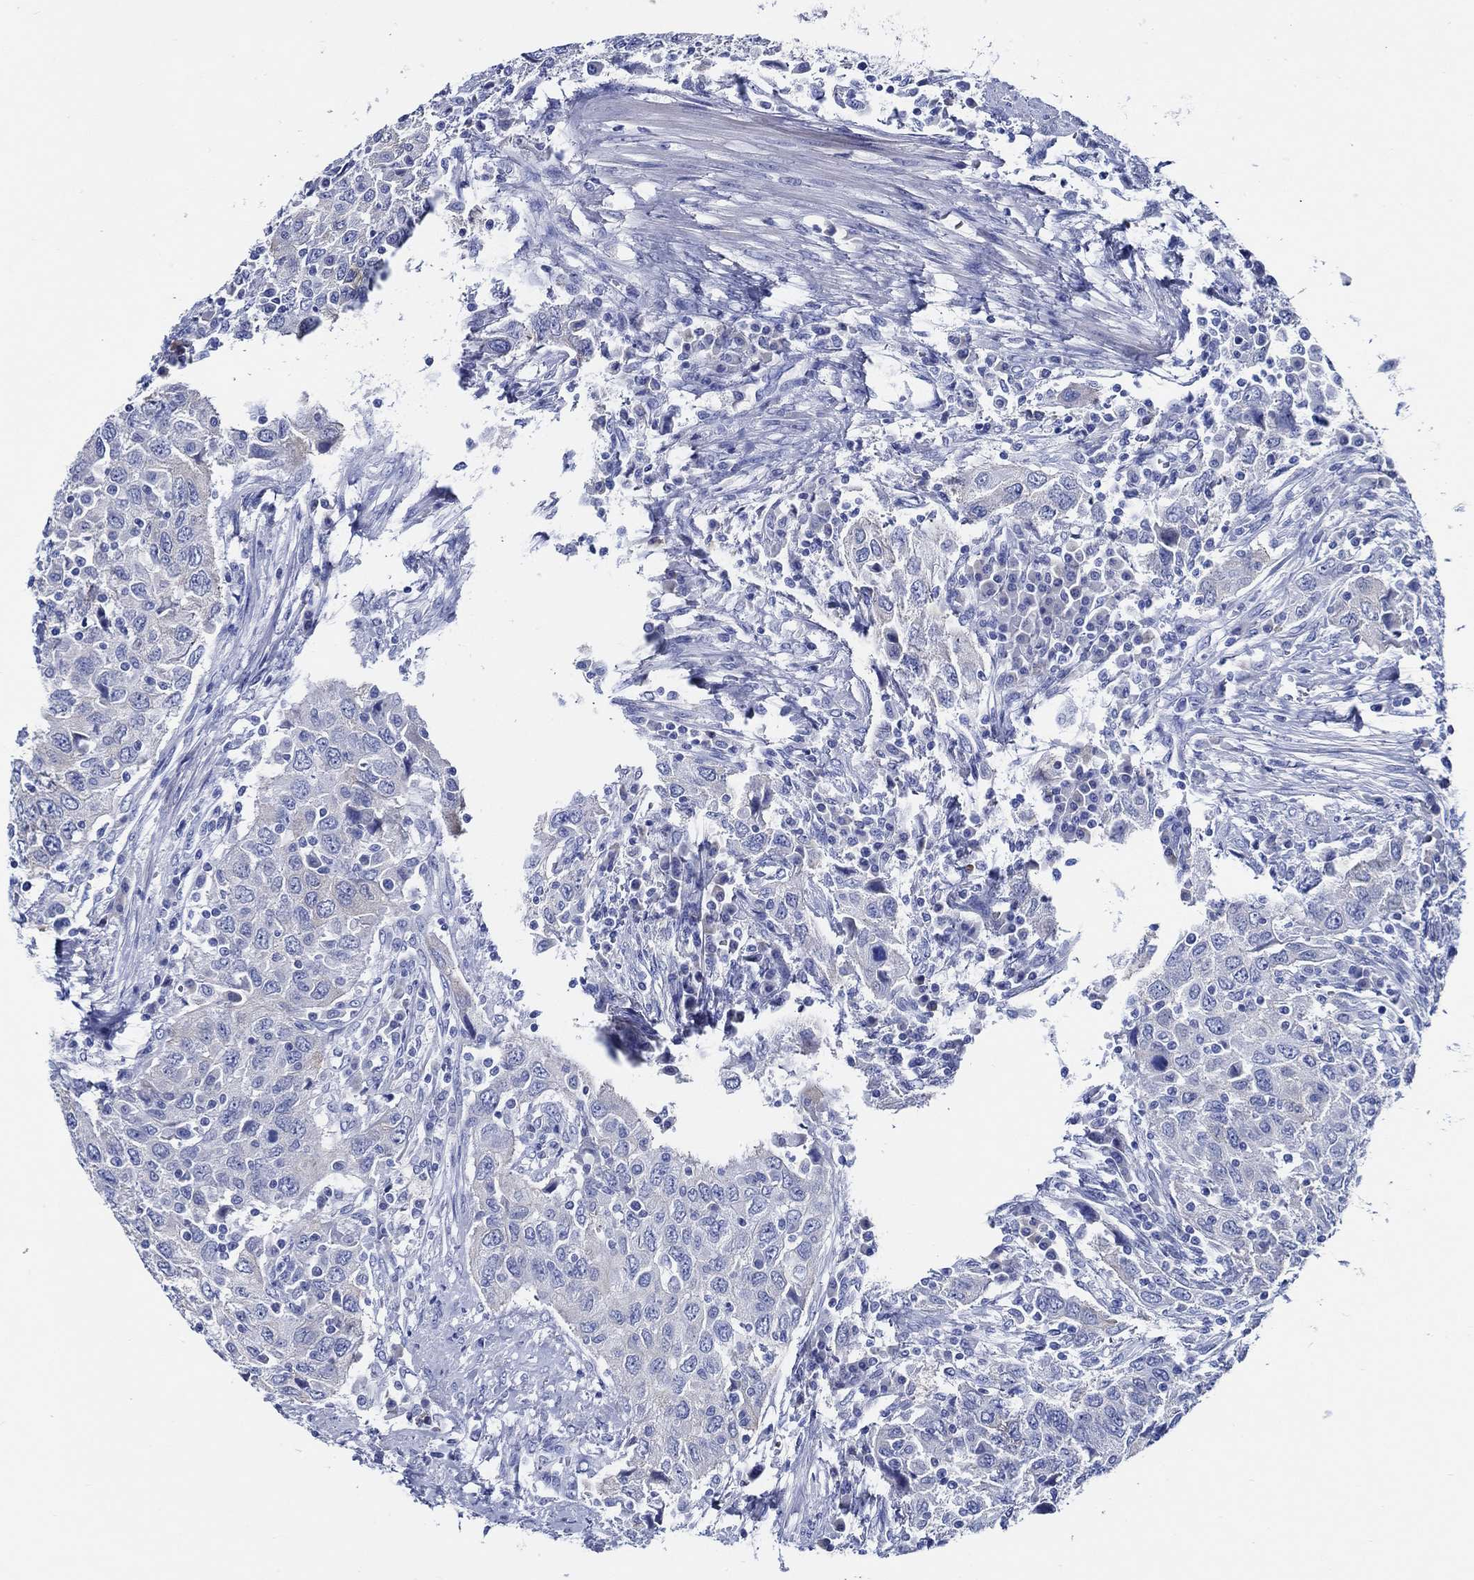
{"staining": {"intensity": "negative", "quantity": "none", "location": "none"}, "tissue": "urothelial cancer", "cell_type": "Tumor cells", "image_type": "cancer", "snomed": [{"axis": "morphology", "description": "Urothelial carcinoma, High grade"}, {"axis": "topography", "description": "Urinary bladder"}], "caption": "A photomicrograph of human high-grade urothelial carcinoma is negative for staining in tumor cells. Nuclei are stained in blue.", "gene": "WDR62", "patient": {"sex": "male", "age": 76}}